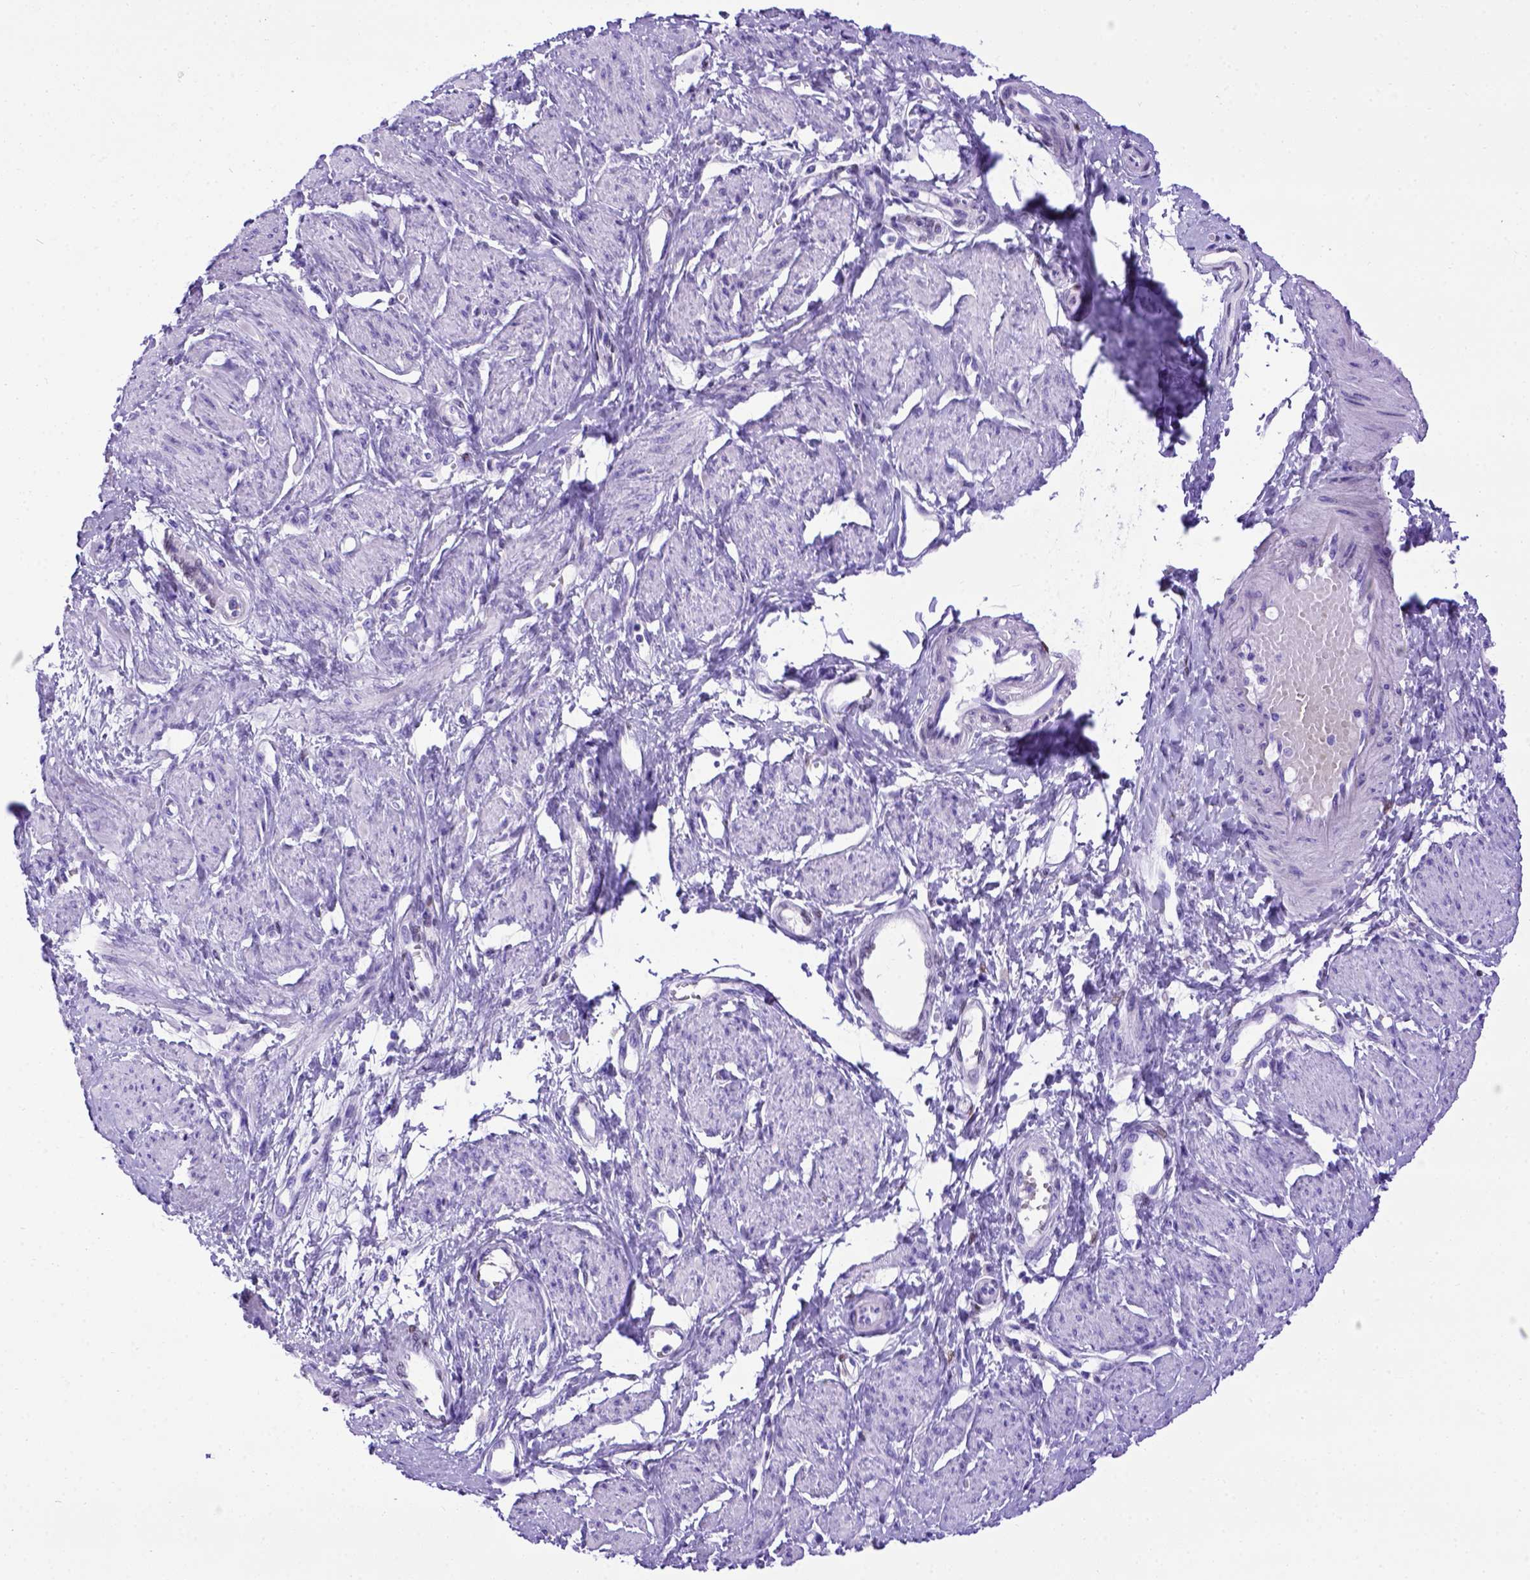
{"staining": {"intensity": "negative", "quantity": "none", "location": "none"}, "tissue": "smooth muscle", "cell_type": "Smooth muscle cells", "image_type": "normal", "snomed": [{"axis": "morphology", "description": "Normal tissue, NOS"}, {"axis": "topography", "description": "Smooth muscle"}, {"axis": "topography", "description": "Uterus"}], "caption": "Image shows no significant protein positivity in smooth muscle cells of normal smooth muscle. (DAB immunohistochemistry (IHC) visualized using brightfield microscopy, high magnification).", "gene": "MEOX2", "patient": {"sex": "female", "age": 39}}